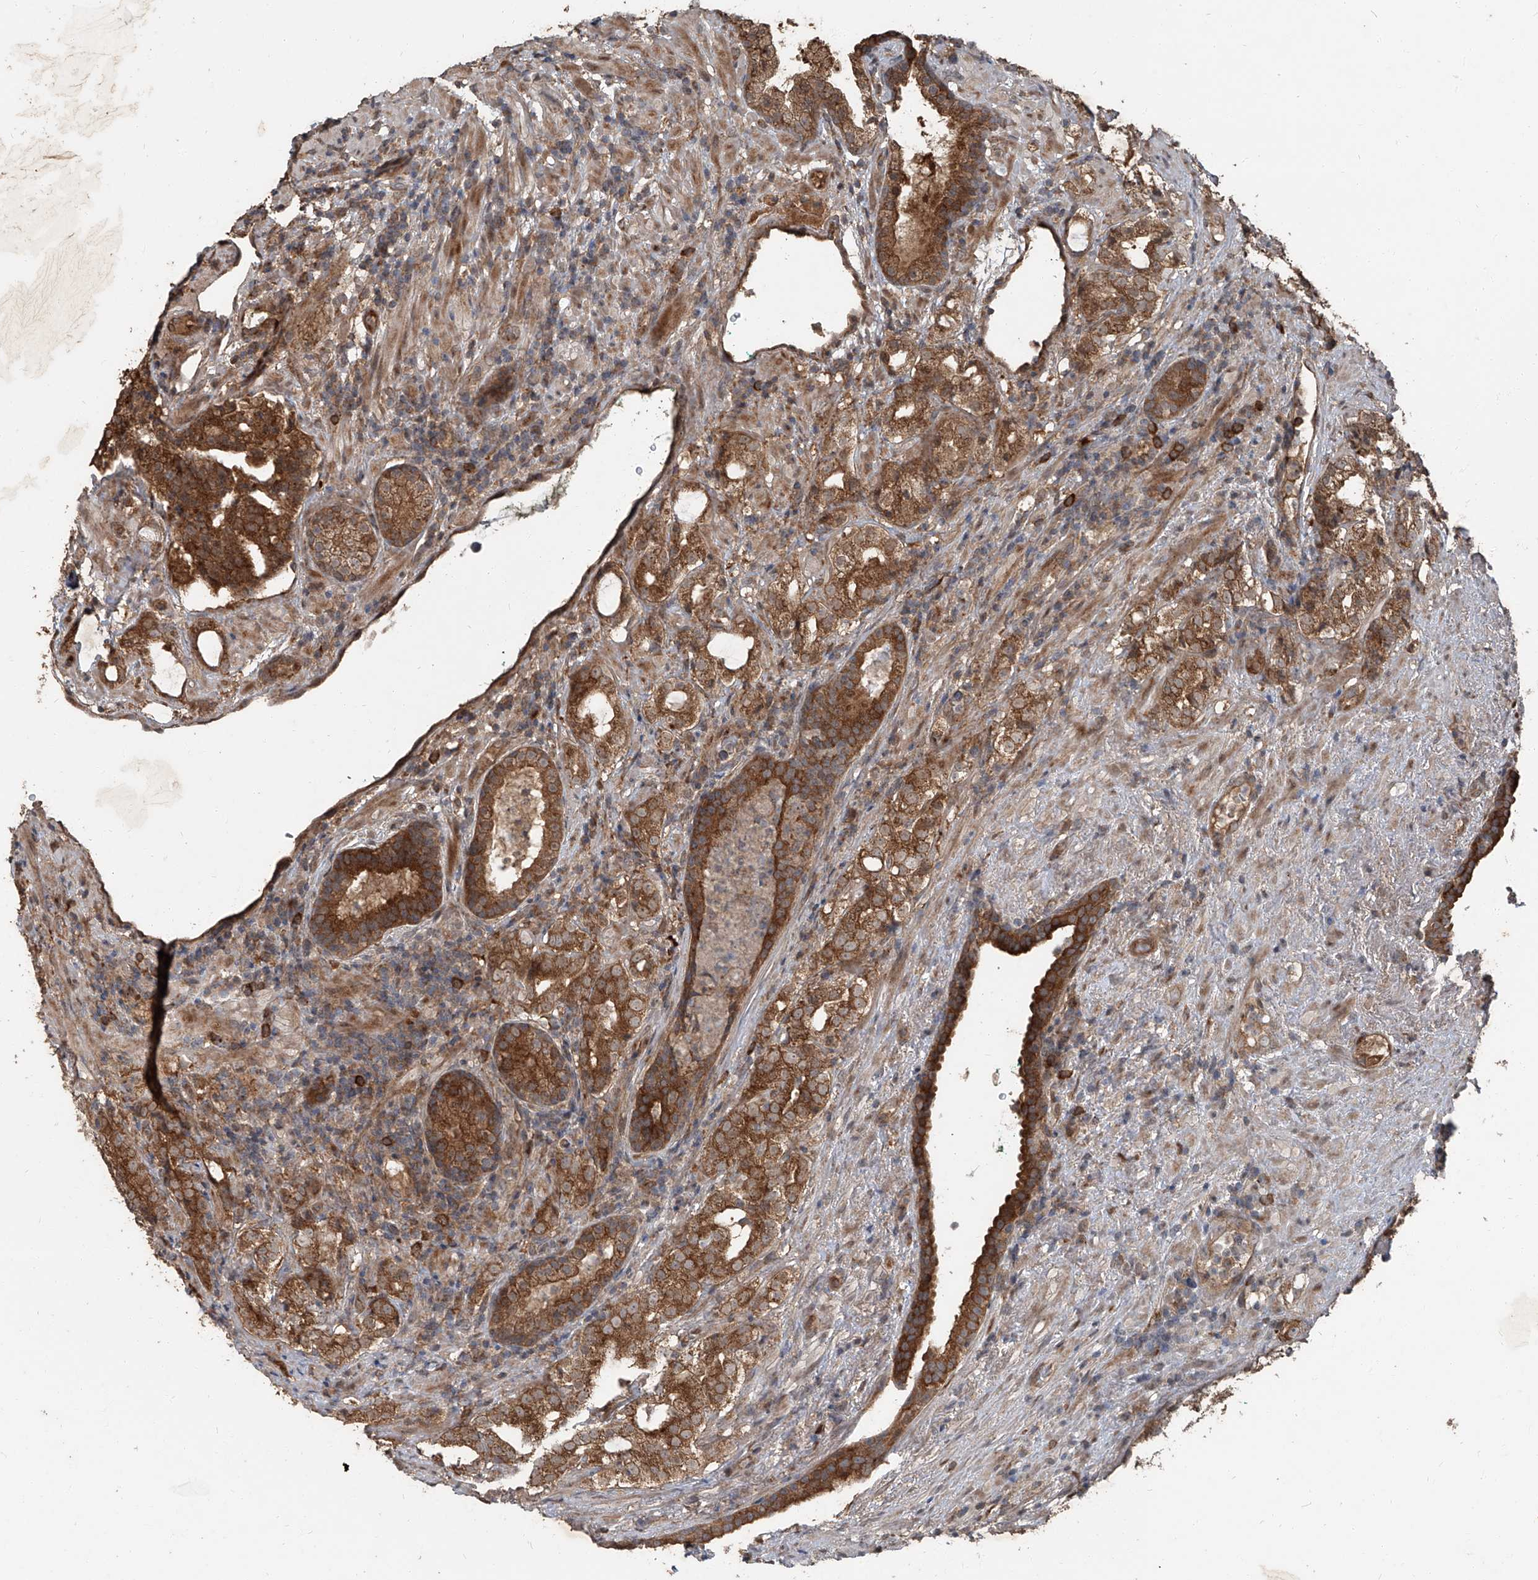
{"staining": {"intensity": "strong", "quantity": ">75%", "location": "cytoplasmic/membranous"}, "tissue": "prostate cancer", "cell_type": "Tumor cells", "image_type": "cancer", "snomed": [{"axis": "morphology", "description": "Adenocarcinoma, High grade"}, {"axis": "topography", "description": "Prostate"}], "caption": "Protein staining exhibits strong cytoplasmic/membranous staining in about >75% of tumor cells in prostate adenocarcinoma (high-grade).", "gene": "CCN1", "patient": {"sex": "male", "age": 64}}